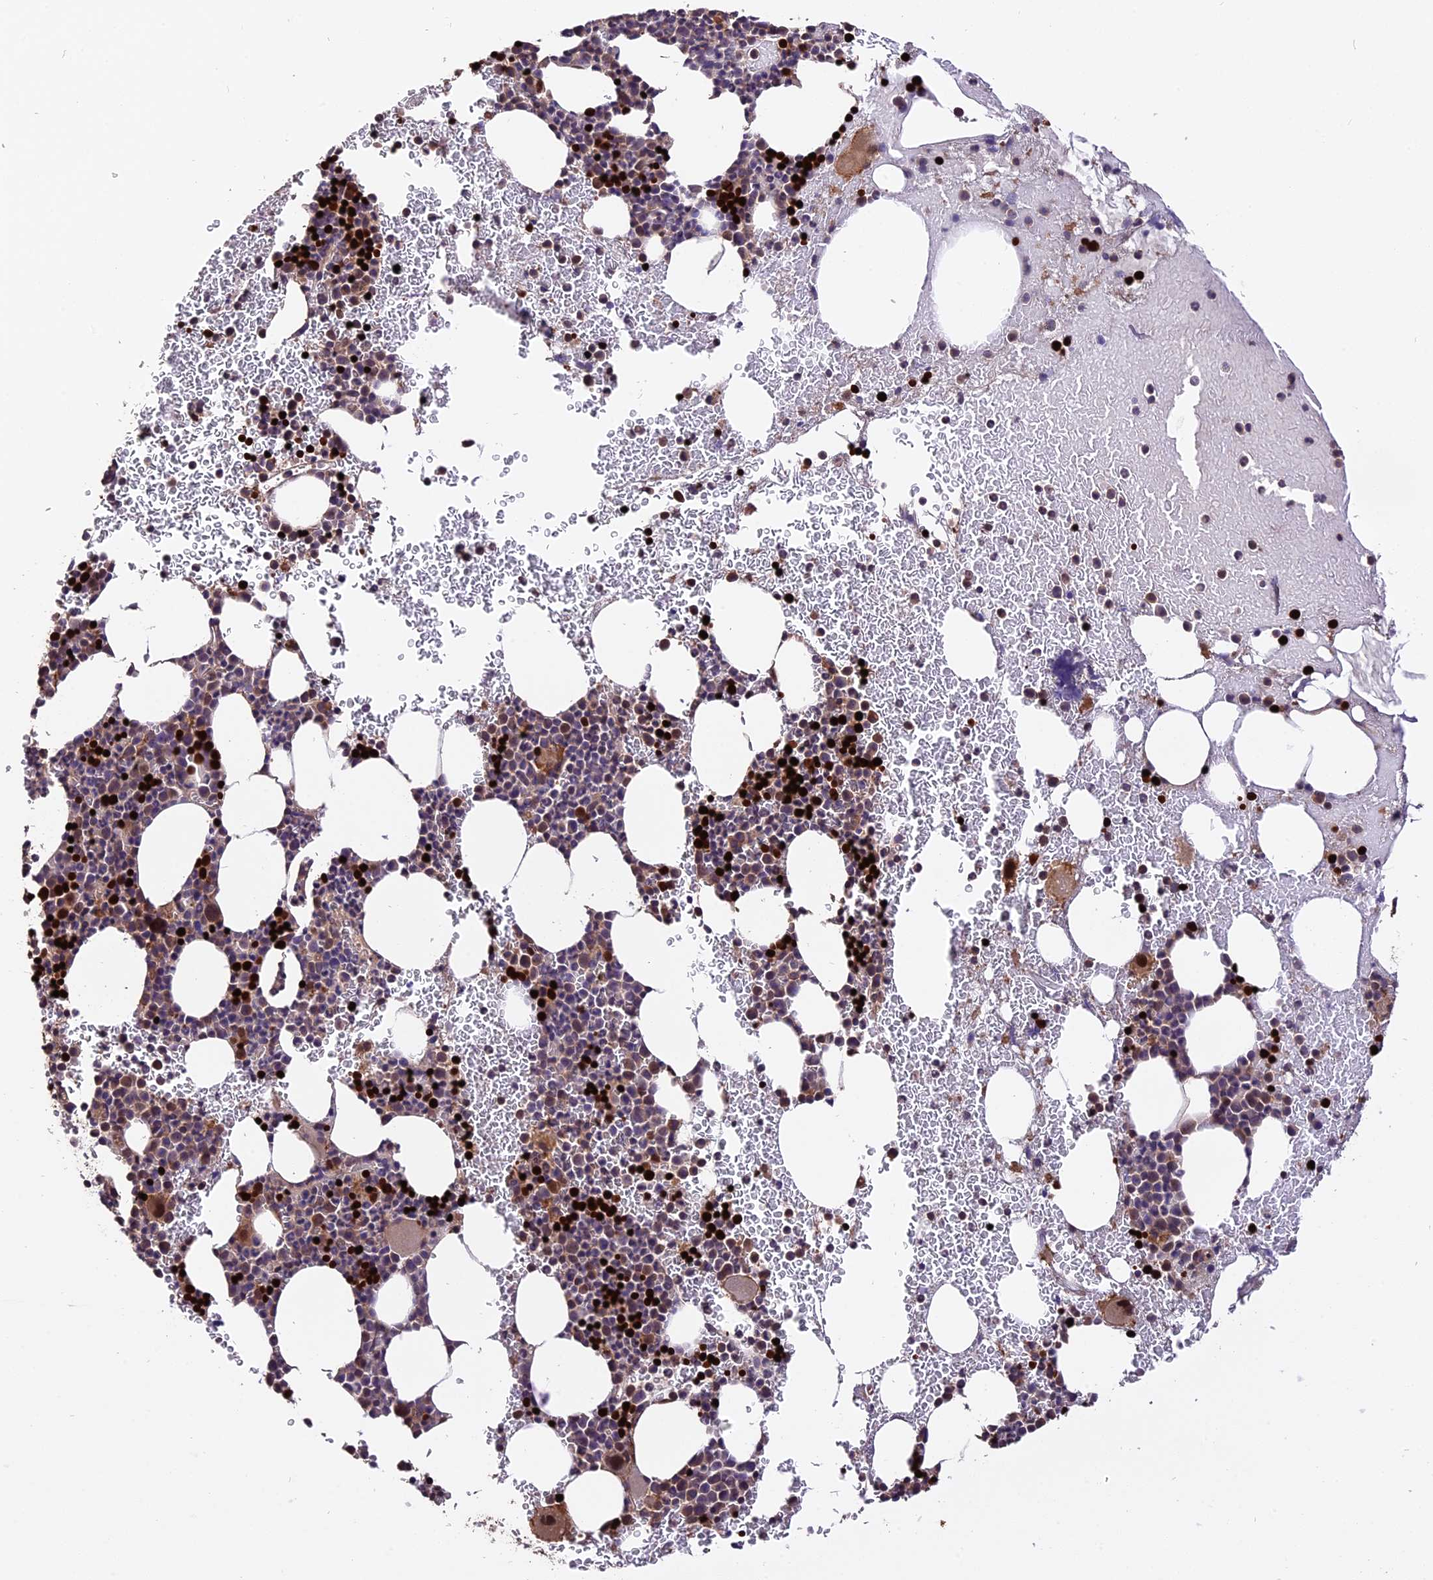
{"staining": {"intensity": "strong", "quantity": "25%-75%", "location": "cytoplasmic/membranous,nuclear"}, "tissue": "bone marrow", "cell_type": "Hematopoietic cells", "image_type": "normal", "snomed": [{"axis": "morphology", "description": "Normal tissue, NOS"}, {"axis": "topography", "description": "Bone marrow"}], "caption": "A photomicrograph showing strong cytoplasmic/membranous,nuclear expression in approximately 25%-75% of hematopoietic cells in unremarkable bone marrow, as visualized by brown immunohistochemical staining.", "gene": "TRMT1", "patient": {"sex": "female", "age": 83}}